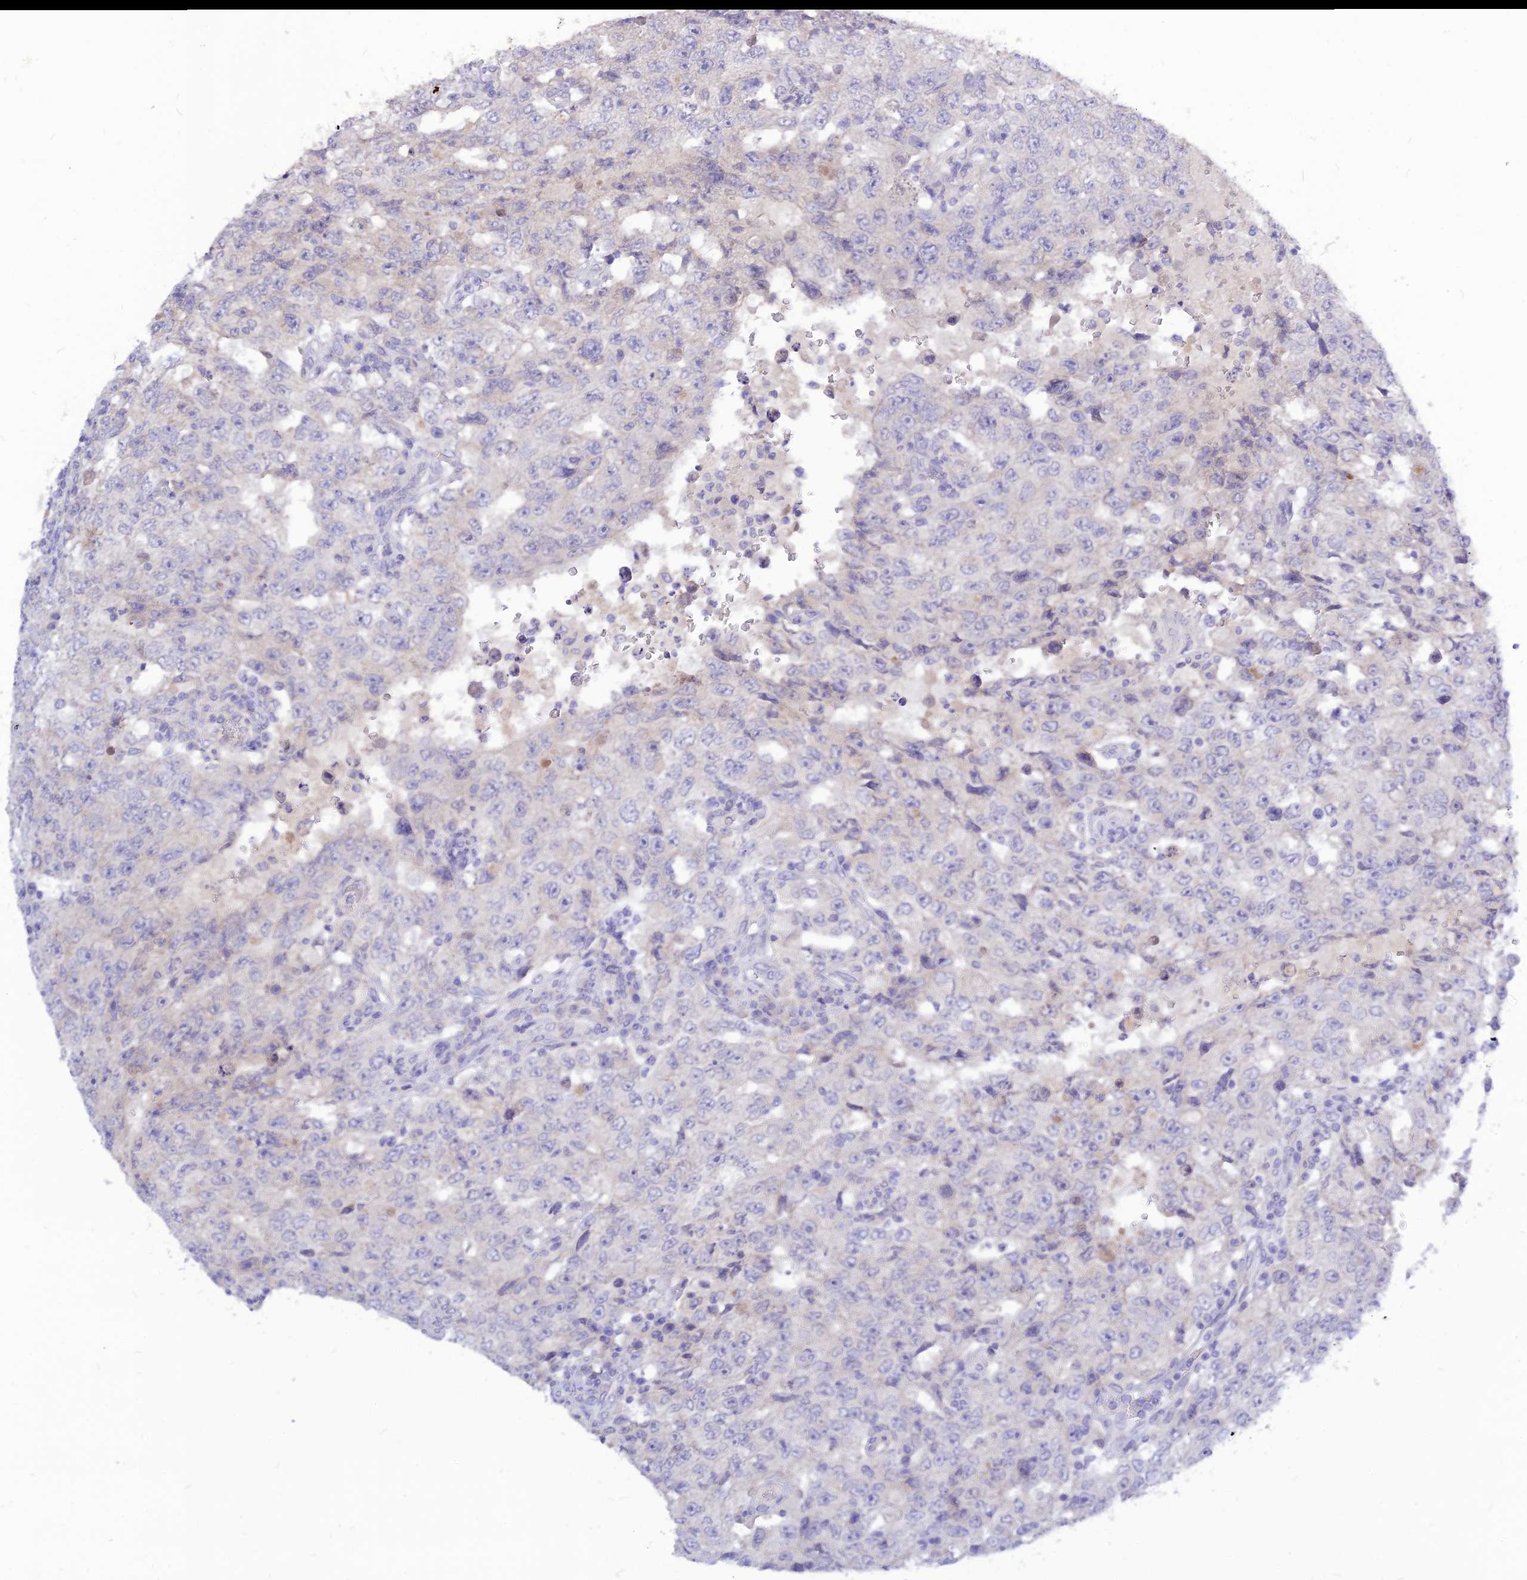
{"staining": {"intensity": "negative", "quantity": "none", "location": "none"}, "tissue": "testis cancer", "cell_type": "Tumor cells", "image_type": "cancer", "snomed": [{"axis": "morphology", "description": "Carcinoma, Embryonal, NOS"}, {"axis": "topography", "description": "Testis"}], "caption": "Immunohistochemical staining of human embryonal carcinoma (testis) exhibits no significant positivity in tumor cells.", "gene": "CZIB", "patient": {"sex": "male", "age": 26}}